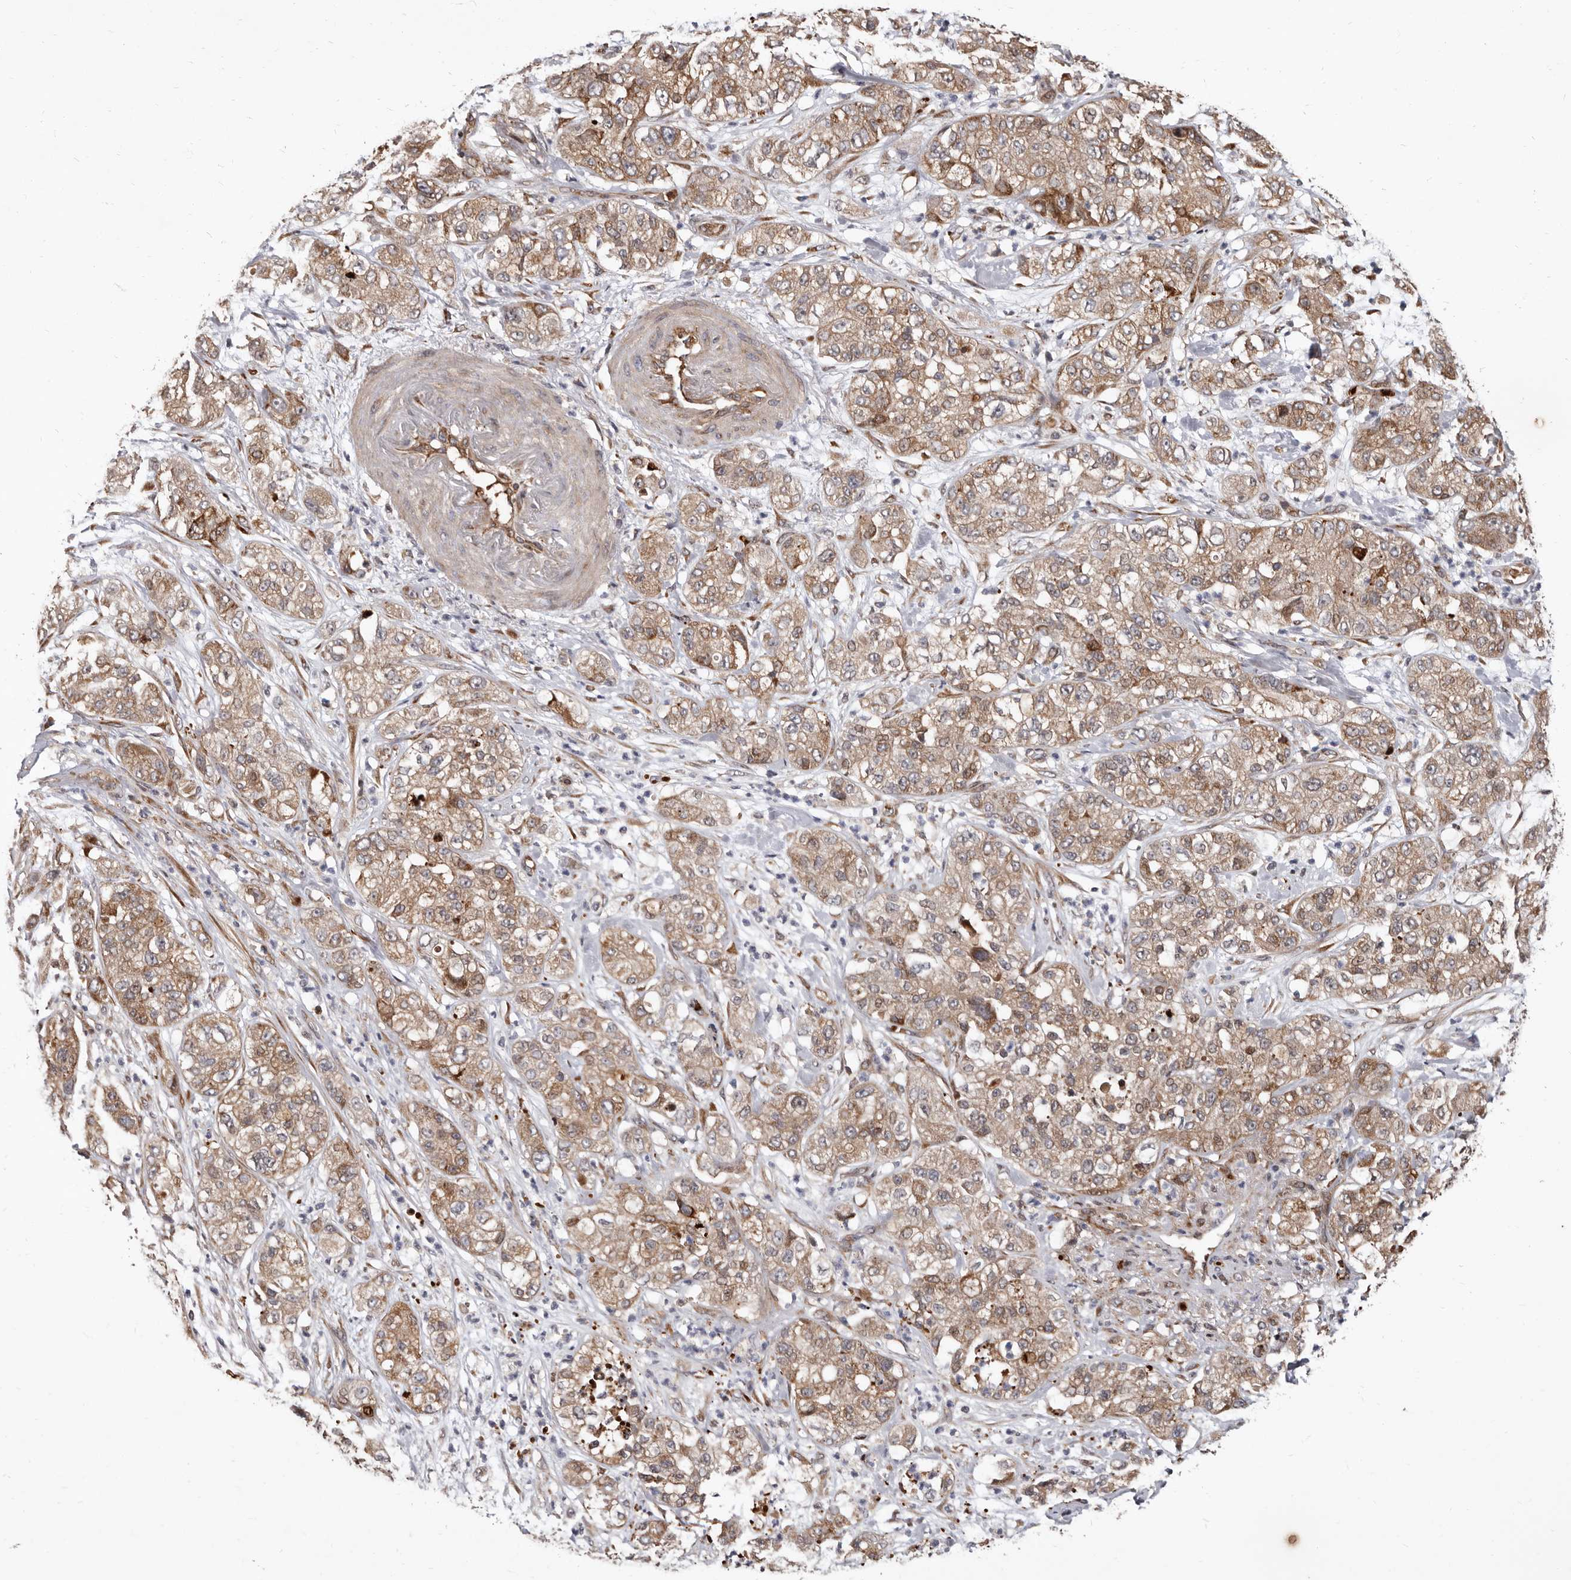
{"staining": {"intensity": "weak", "quantity": ">75%", "location": "cytoplasmic/membranous"}, "tissue": "pancreatic cancer", "cell_type": "Tumor cells", "image_type": "cancer", "snomed": [{"axis": "morphology", "description": "Adenocarcinoma, NOS"}, {"axis": "topography", "description": "Pancreas"}], "caption": "Brown immunohistochemical staining in human pancreatic adenocarcinoma demonstrates weak cytoplasmic/membranous positivity in about >75% of tumor cells.", "gene": "WEE2", "patient": {"sex": "female", "age": 78}}